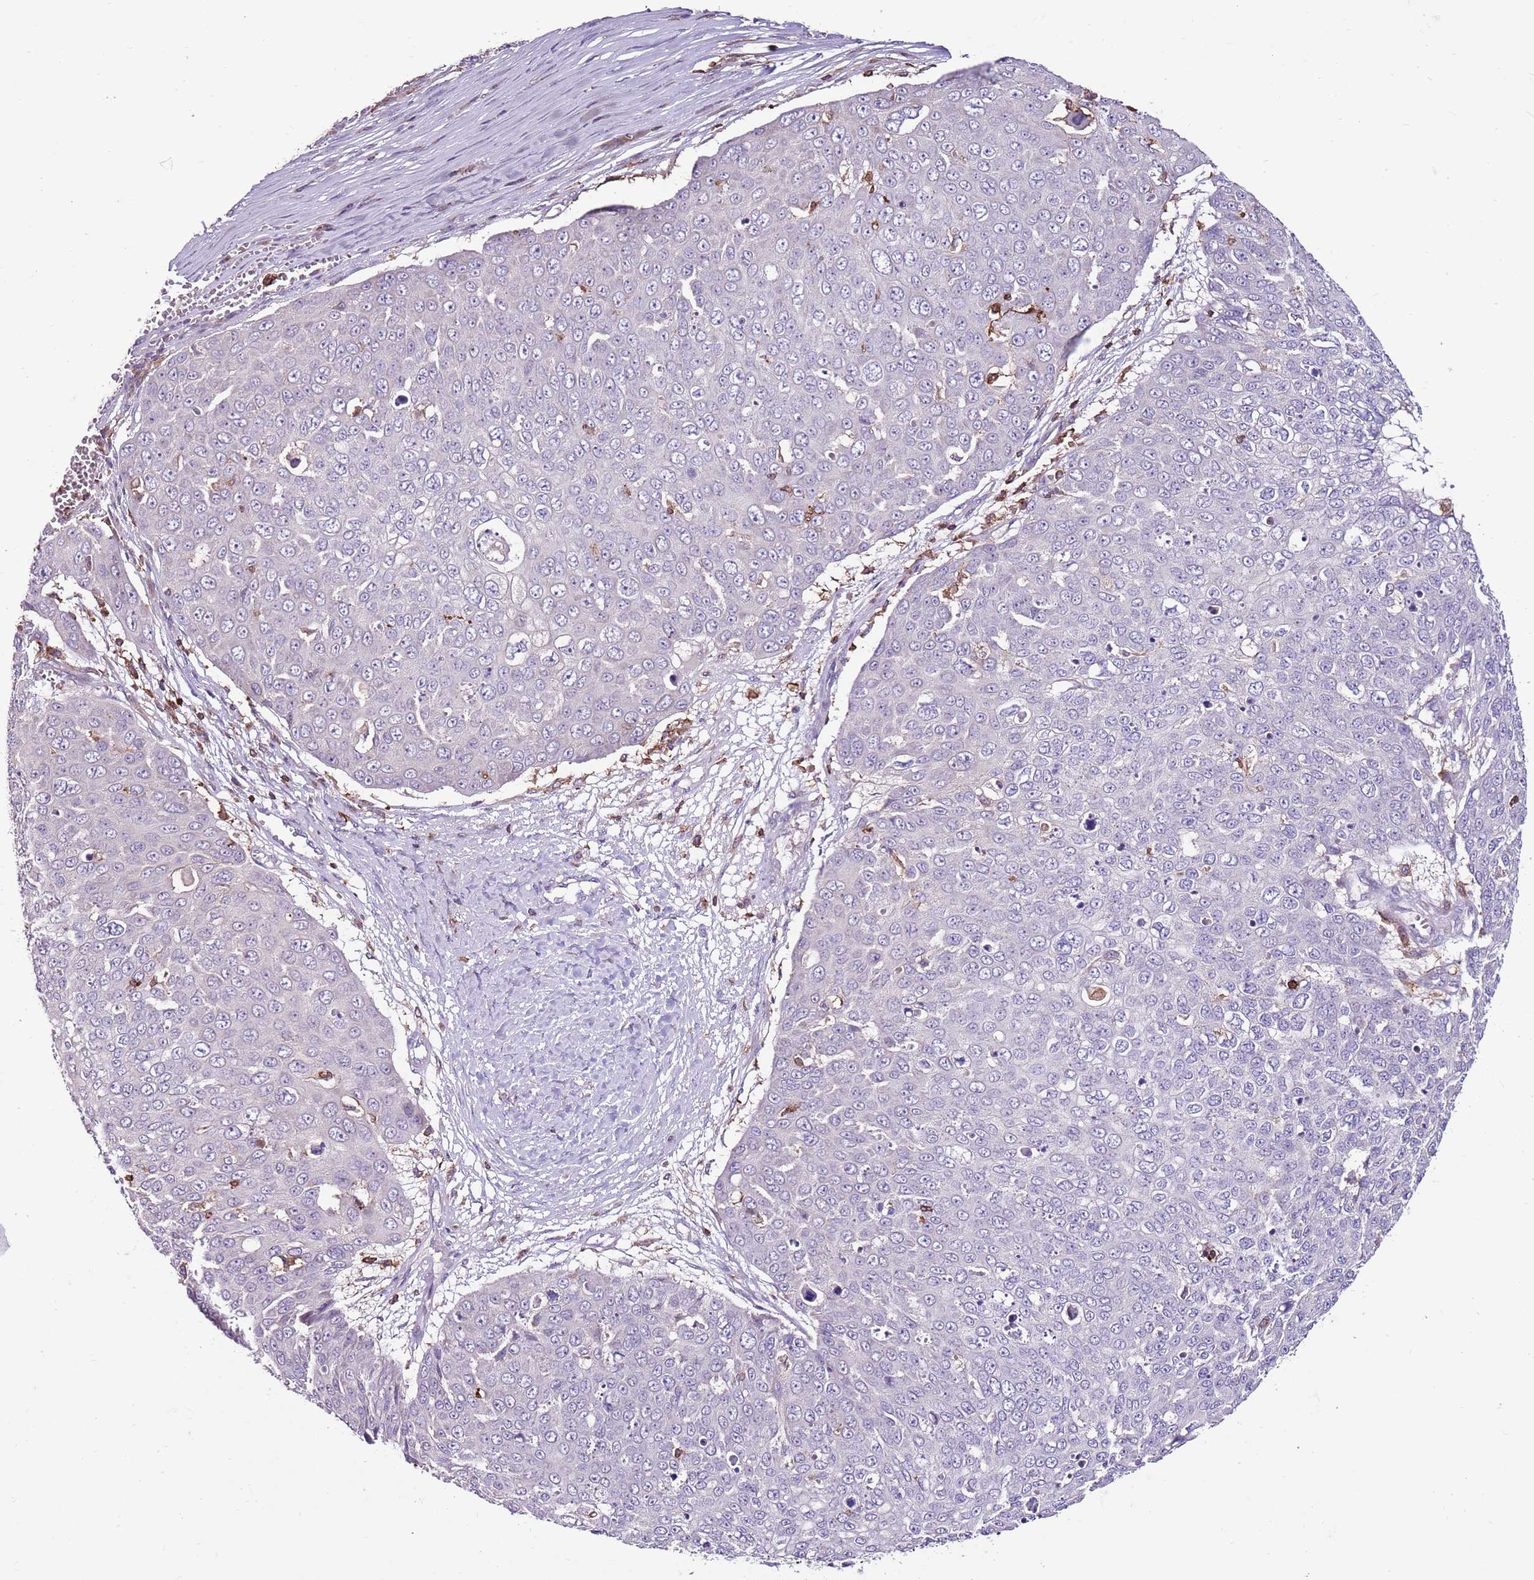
{"staining": {"intensity": "negative", "quantity": "none", "location": "none"}, "tissue": "skin cancer", "cell_type": "Tumor cells", "image_type": "cancer", "snomed": [{"axis": "morphology", "description": "Squamous cell carcinoma, NOS"}, {"axis": "topography", "description": "Skin"}], "caption": "High magnification brightfield microscopy of skin squamous cell carcinoma stained with DAB (brown) and counterstained with hematoxylin (blue): tumor cells show no significant staining.", "gene": "ZSWIM1", "patient": {"sex": "male", "age": 71}}